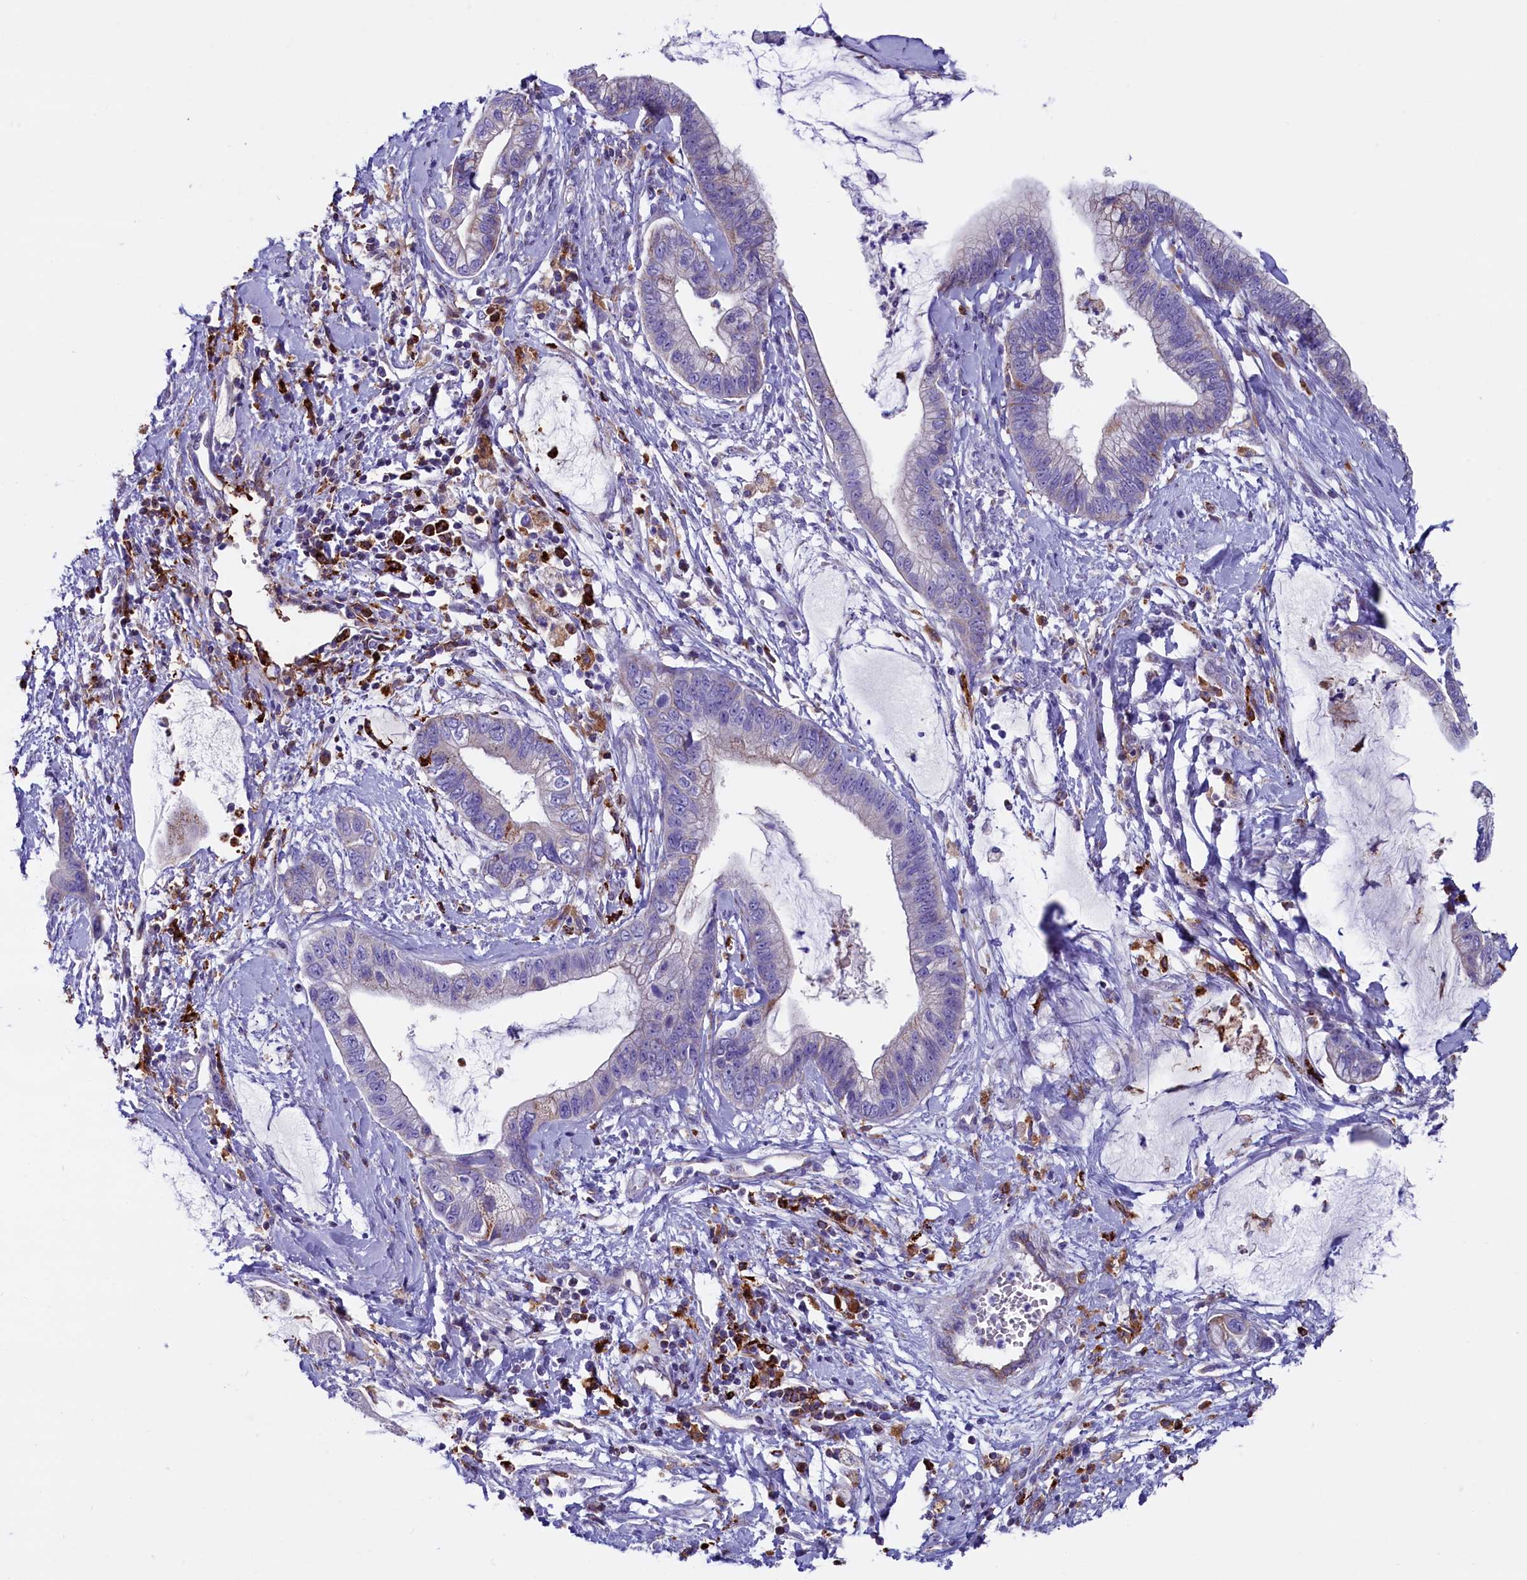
{"staining": {"intensity": "moderate", "quantity": "25%-75%", "location": "cytoplasmic/membranous"}, "tissue": "cervical cancer", "cell_type": "Tumor cells", "image_type": "cancer", "snomed": [{"axis": "morphology", "description": "Adenocarcinoma, NOS"}, {"axis": "topography", "description": "Cervix"}], "caption": "Protein staining of cervical cancer (adenocarcinoma) tissue reveals moderate cytoplasmic/membranous positivity in approximately 25%-75% of tumor cells. Using DAB (3,3'-diaminobenzidine) (brown) and hematoxylin (blue) stains, captured at high magnification using brightfield microscopy.", "gene": "IL20RA", "patient": {"sex": "female", "age": 44}}